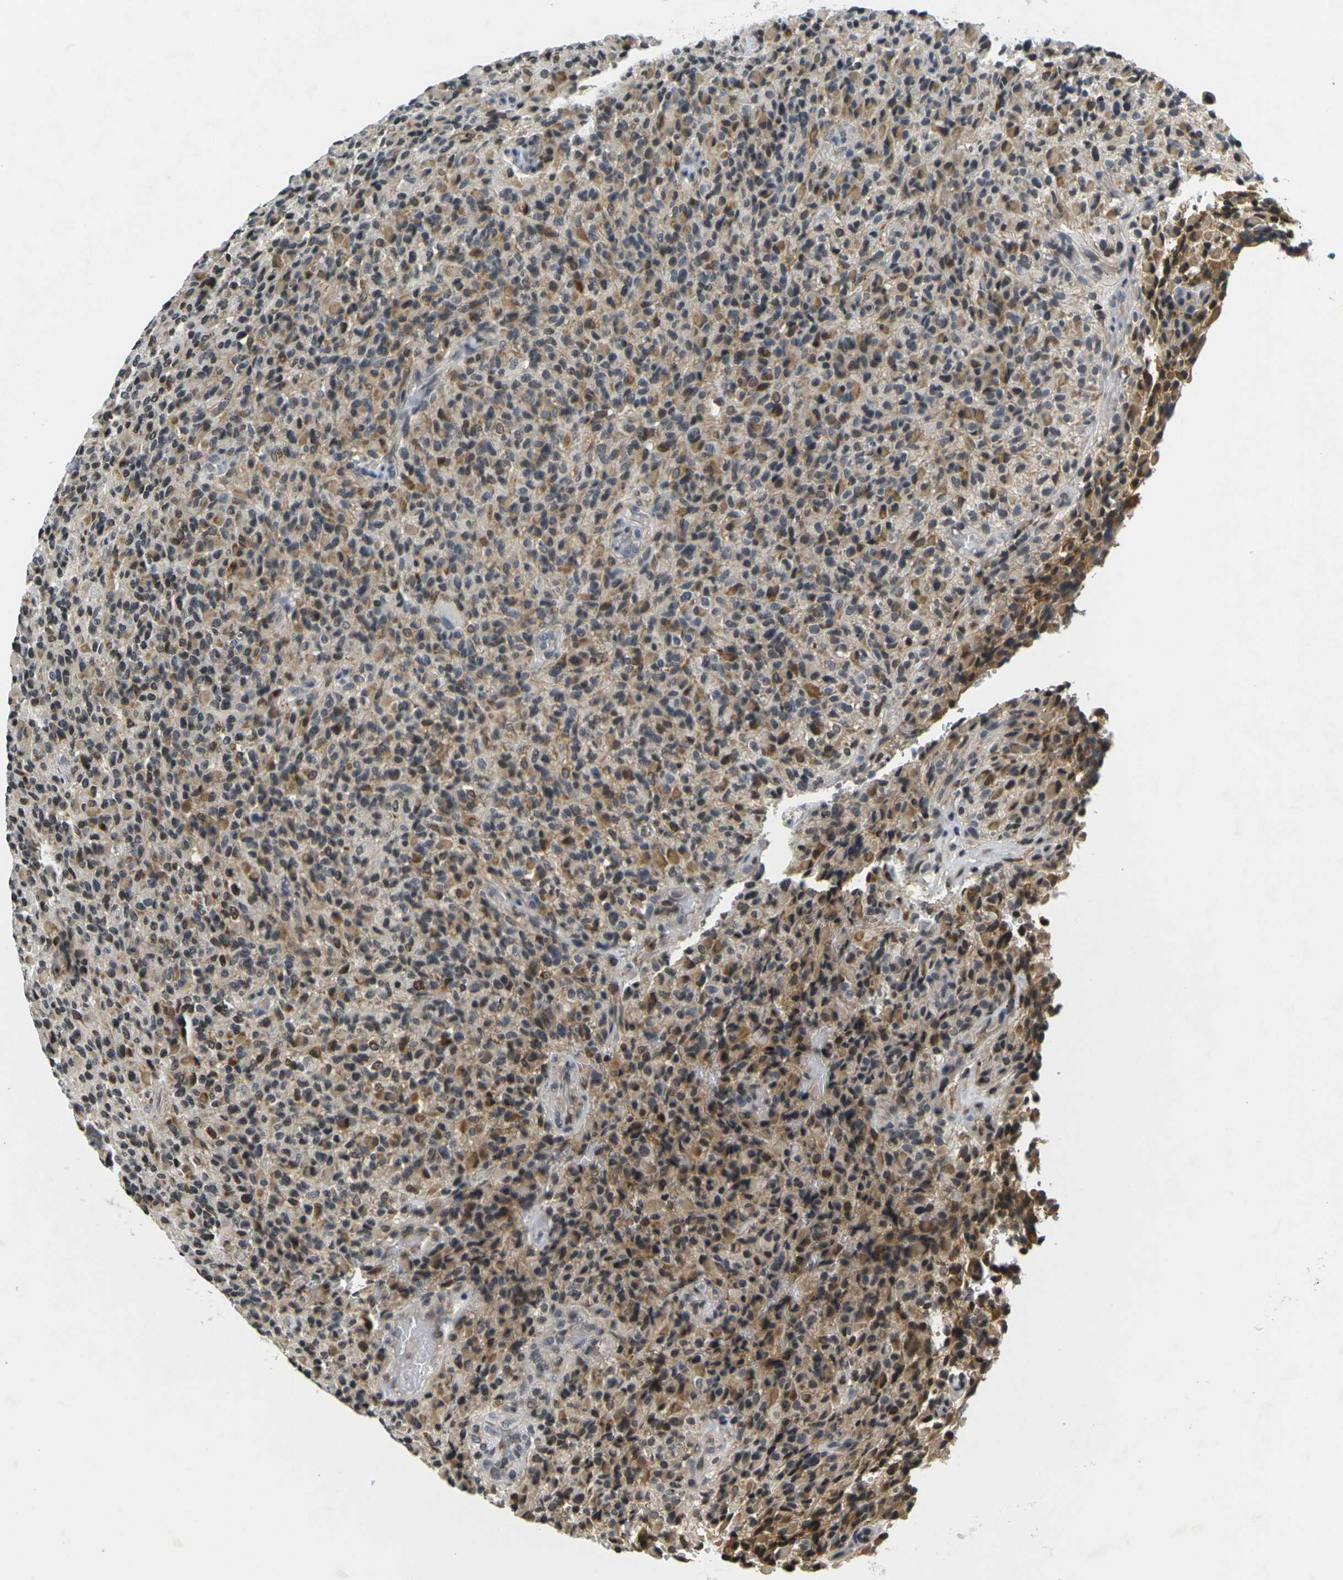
{"staining": {"intensity": "moderate", "quantity": "25%-75%", "location": "cytoplasmic/membranous"}, "tissue": "glioma", "cell_type": "Tumor cells", "image_type": "cancer", "snomed": [{"axis": "morphology", "description": "Glioma, malignant, High grade"}, {"axis": "topography", "description": "Brain"}], "caption": "The photomicrograph displays a brown stain indicating the presence of a protein in the cytoplasmic/membranous of tumor cells in malignant glioma (high-grade).", "gene": "C1QC", "patient": {"sex": "male", "age": 71}}